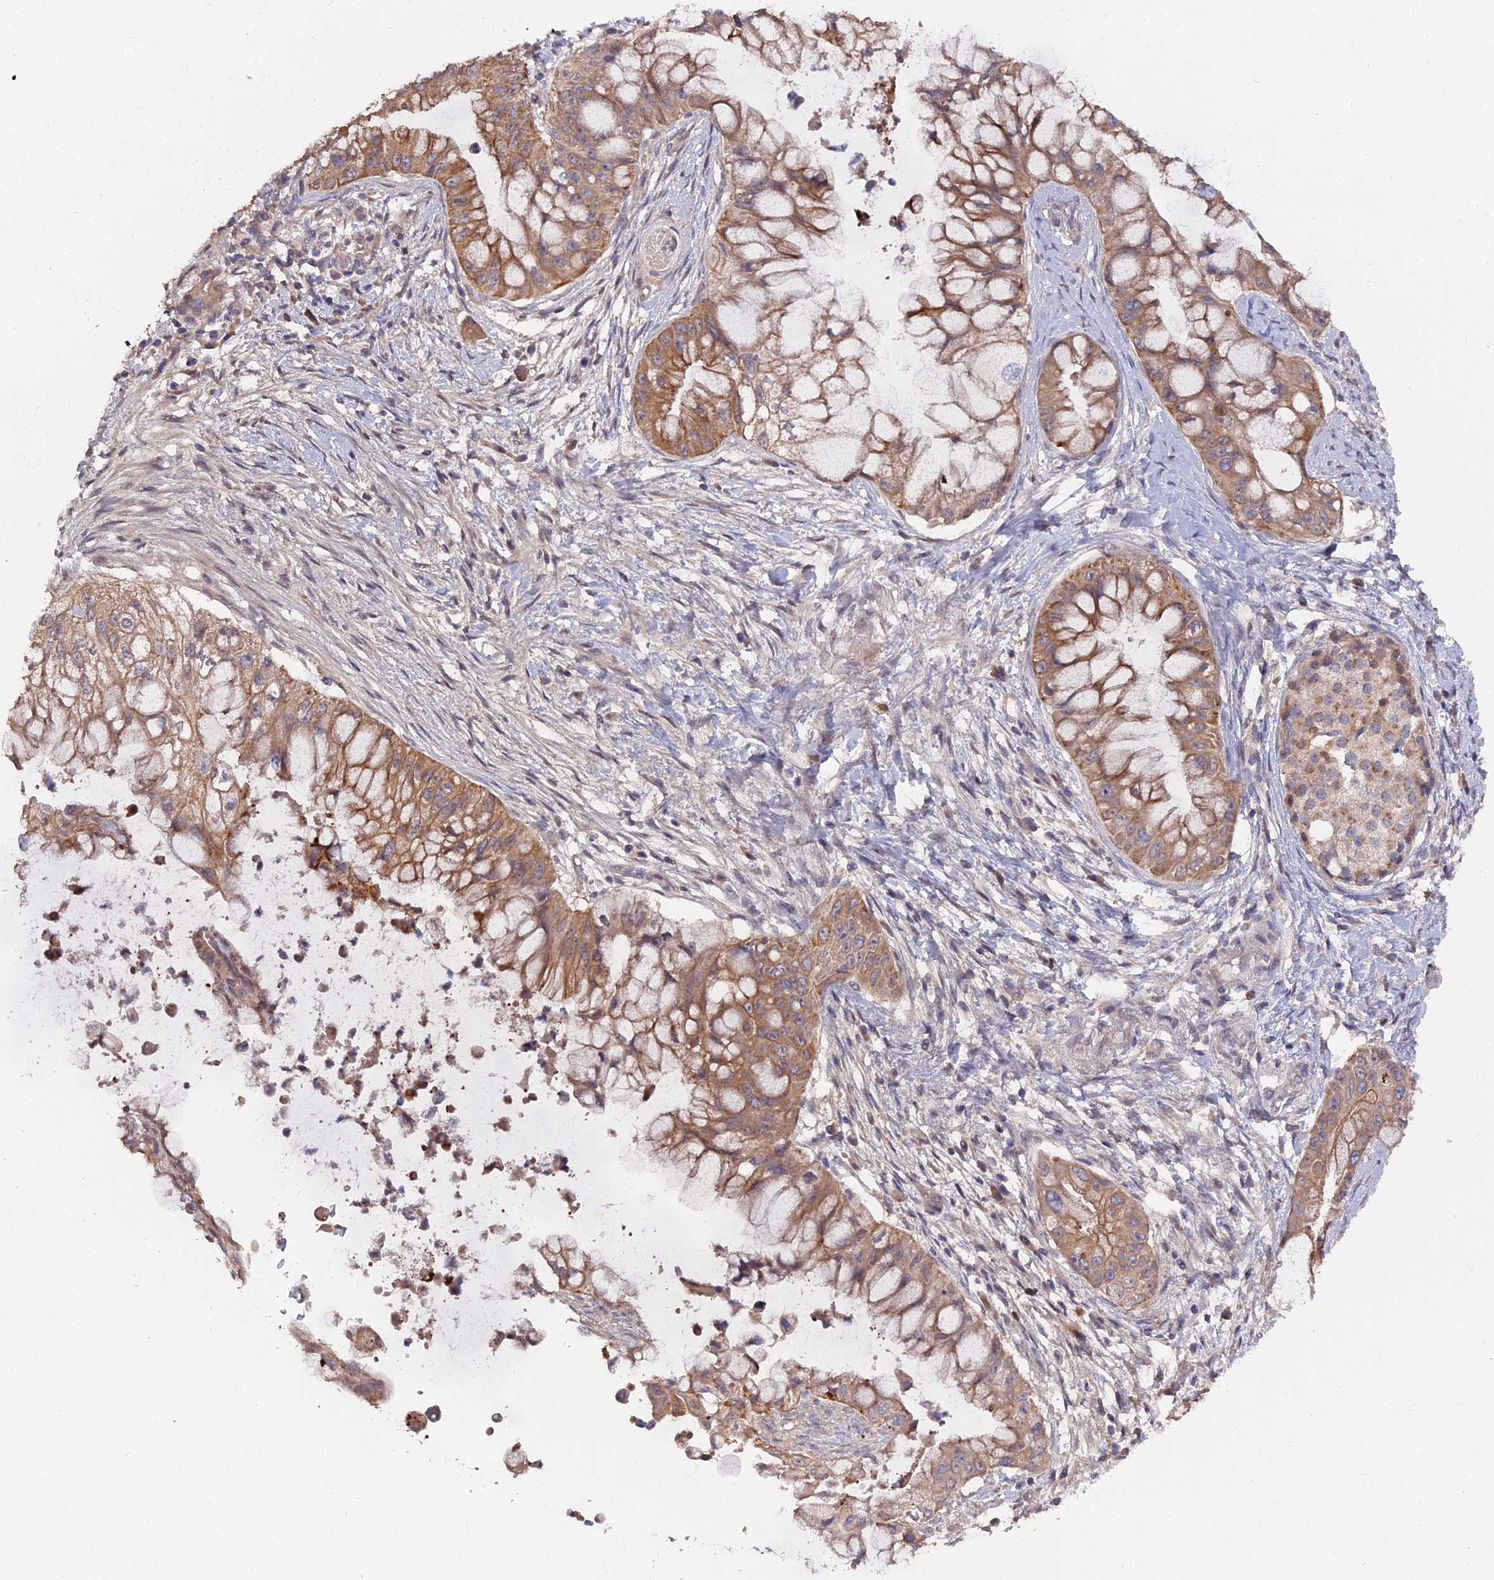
{"staining": {"intensity": "moderate", "quantity": ">75%", "location": "cytoplasmic/membranous"}, "tissue": "pancreatic cancer", "cell_type": "Tumor cells", "image_type": "cancer", "snomed": [{"axis": "morphology", "description": "Adenocarcinoma, NOS"}, {"axis": "topography", "description": "Pancreas"}], "caption": "Pancreatic adenocarcinoma stained with a protein marker demonstrates moderate staining in tumor cells.", "gene": "ZCCHC2", "patient": {"sex": "male", "age": 48}}